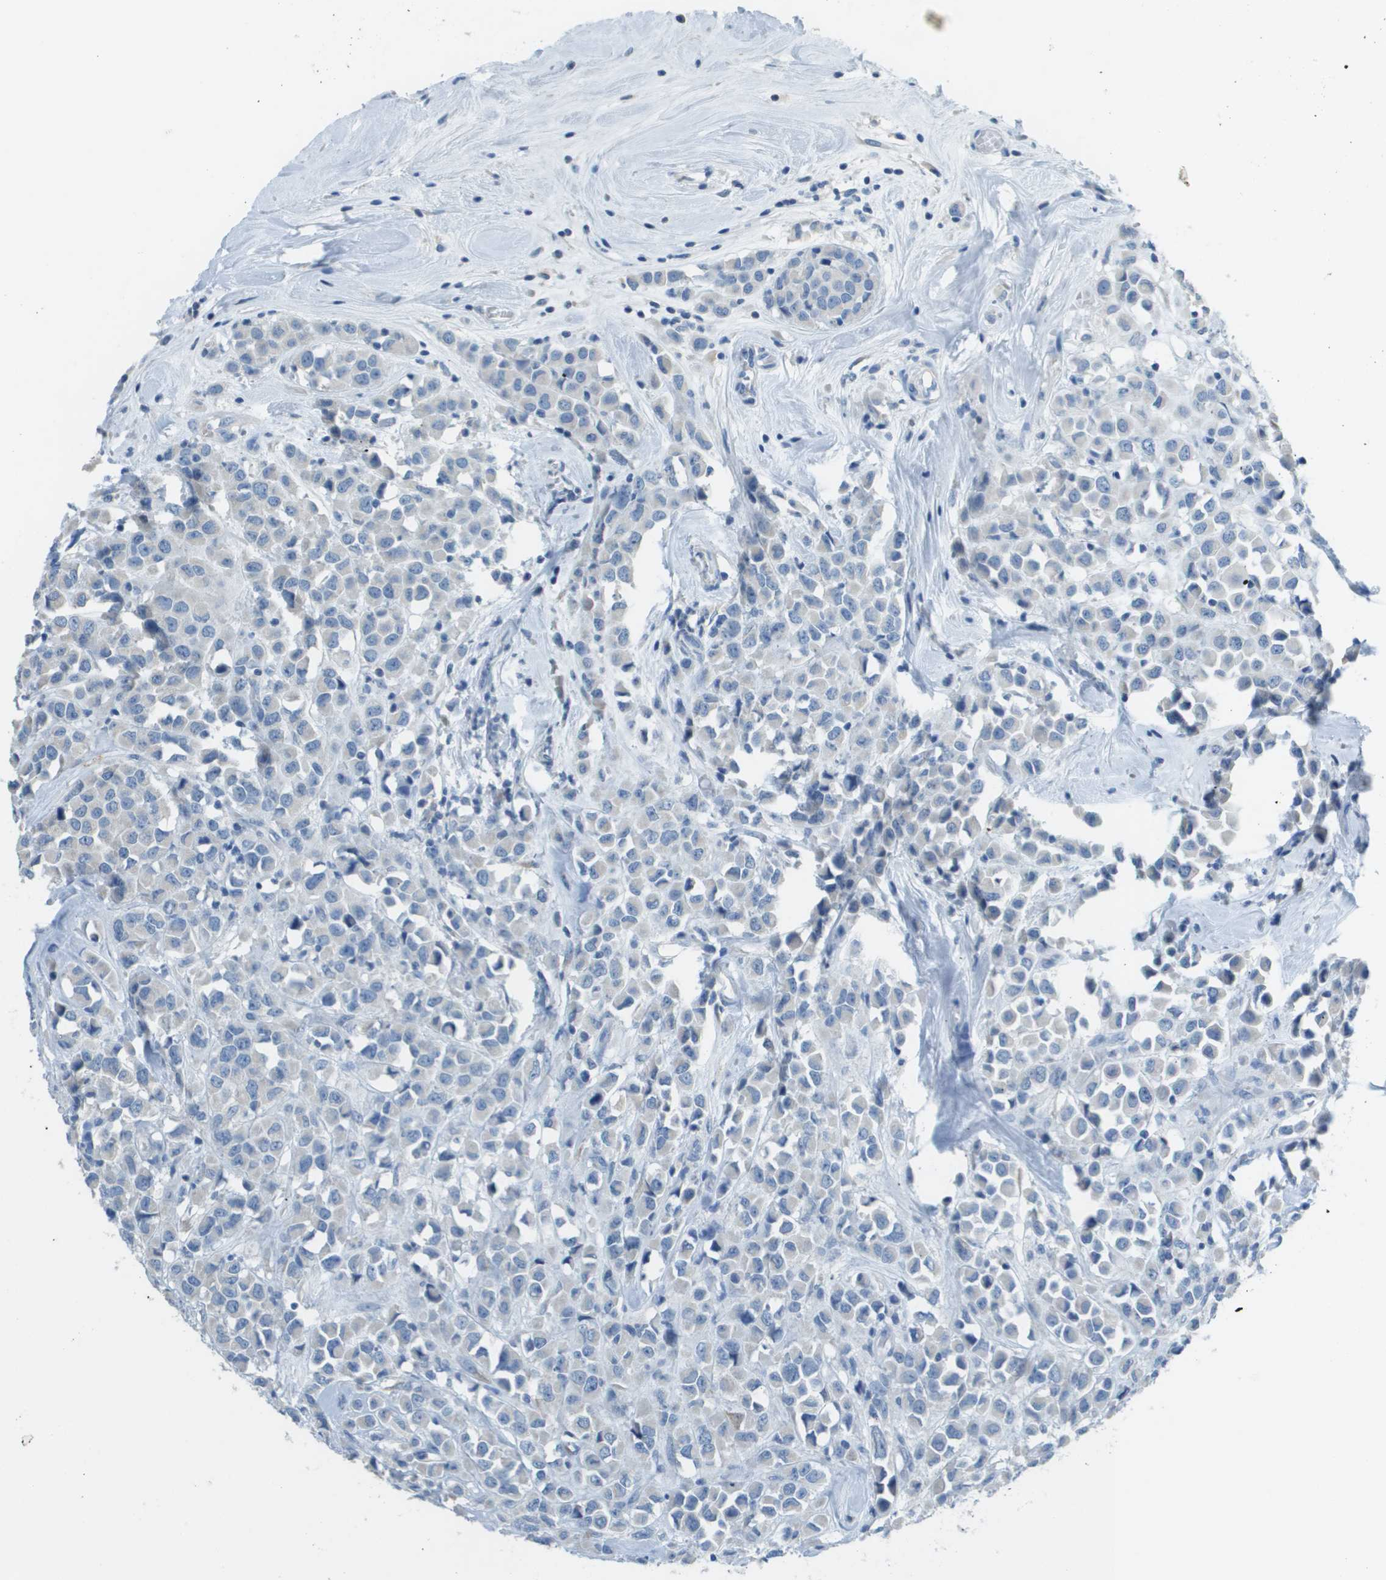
{"staining": {"intensity": "negative", "quantity": "none", "location": "none"}, "tissue": "breast cancer", "cell_type": "Tumor cells", "image_type": "cancer", "snomed": [{"axis": "morphology", "description": "Duct carcinoma"}, {"axis": "topography", "description": "Breast"}], "caption": "DAB (3,3'-diaminobenzidine) immunohistochemical staining of breast cancer (intraductal carcinoma) demonstrates no significant positivity in tumor cells. (DAB (3,3'-diaminobenzidine) immunohistochemistry, high magnification).", "gene": "PTGDR2", "patient": {"sex": "female", "age": 61}}